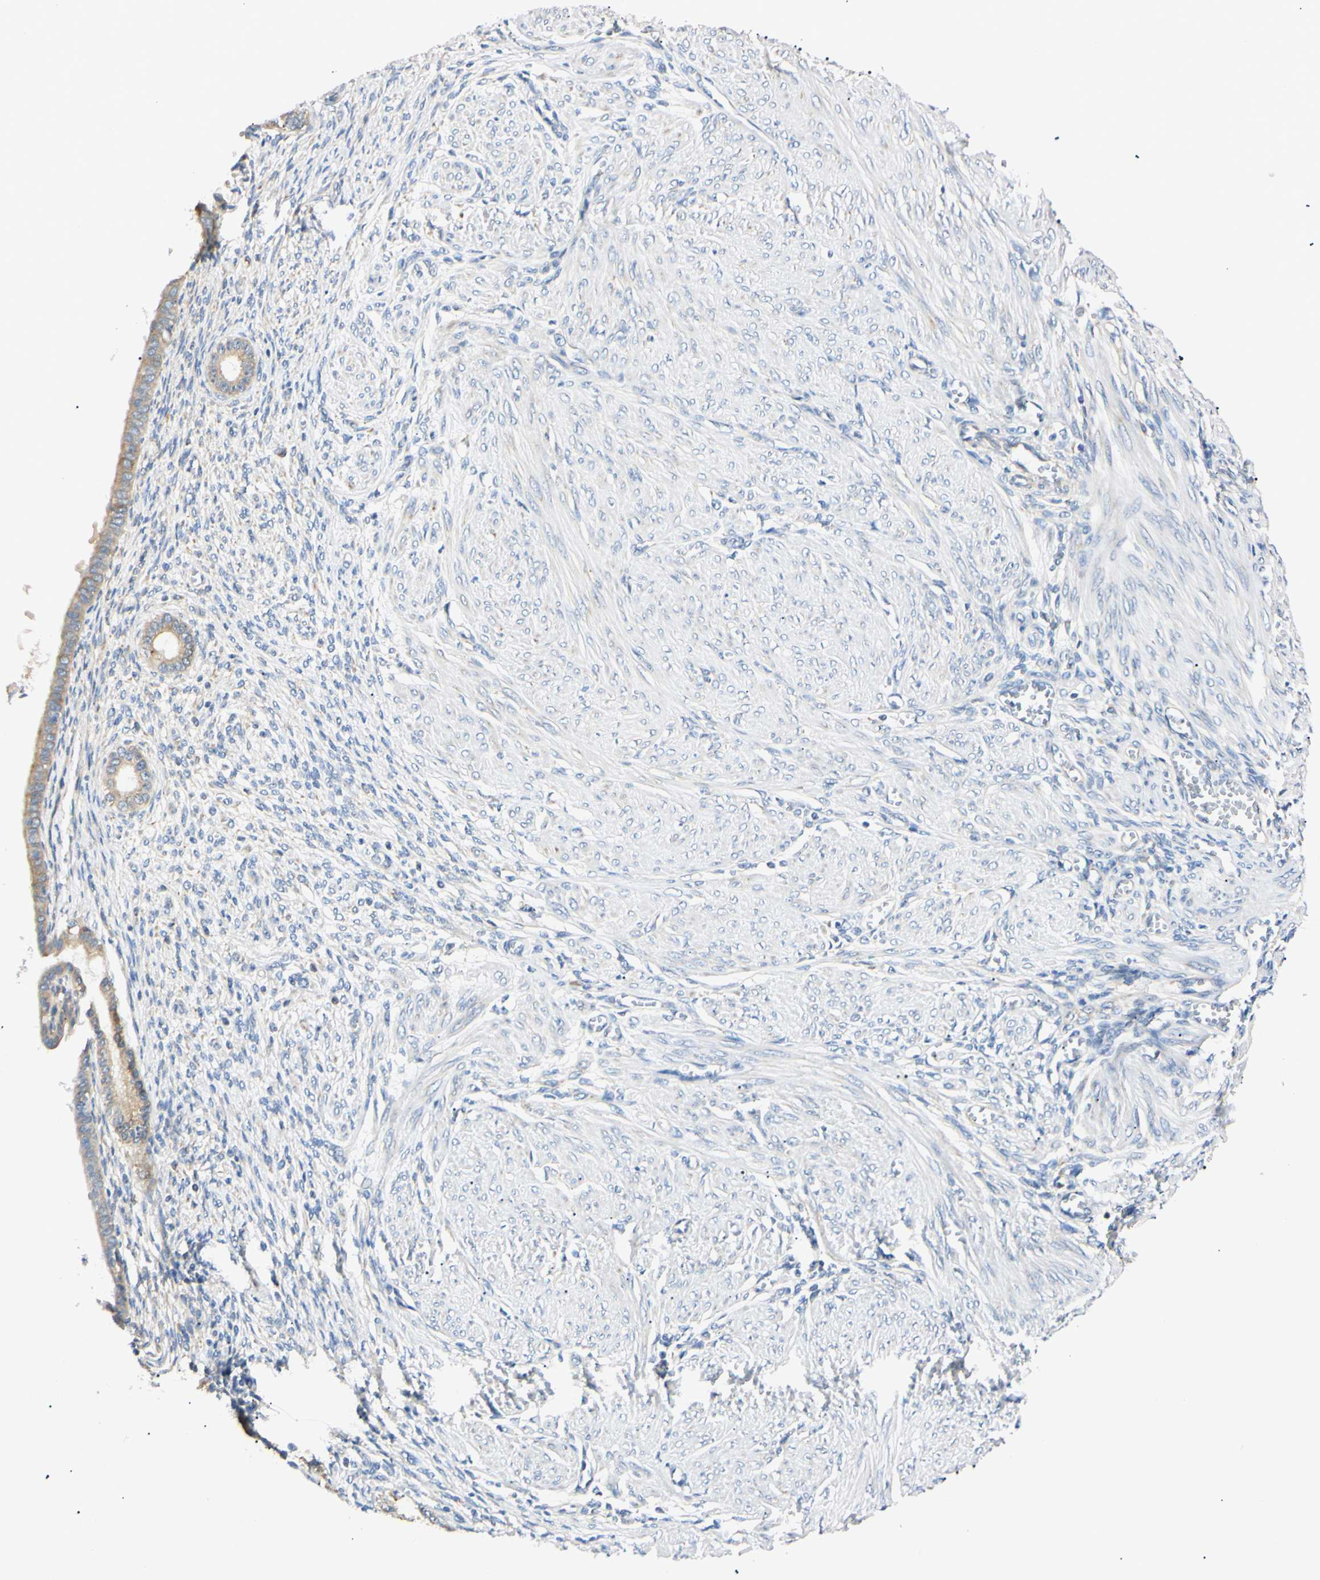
{"staining": {"intensity": "weak", "quantity": "25%-75%", "location": "cytoplasmic/membranous"}, "tissue": "endometrium", "cell_type": "Cells in endometrial stroma", "image_type": "normal", "snomed": [{"axis": "morphology", "description": "Normal tissue, NOS"}, {"axis": "topography", "description": "Endometrium"}], "caption": "This histopathology image exhibits immunohistochemistry staining of unremarkable endometrium, with low weak cytoplasmic/membranous staining in approximately 25%-75% of cells in endometrial stroma.", "gene": "DNAJB12", "patient": {"sex": "female", "age": 72}}